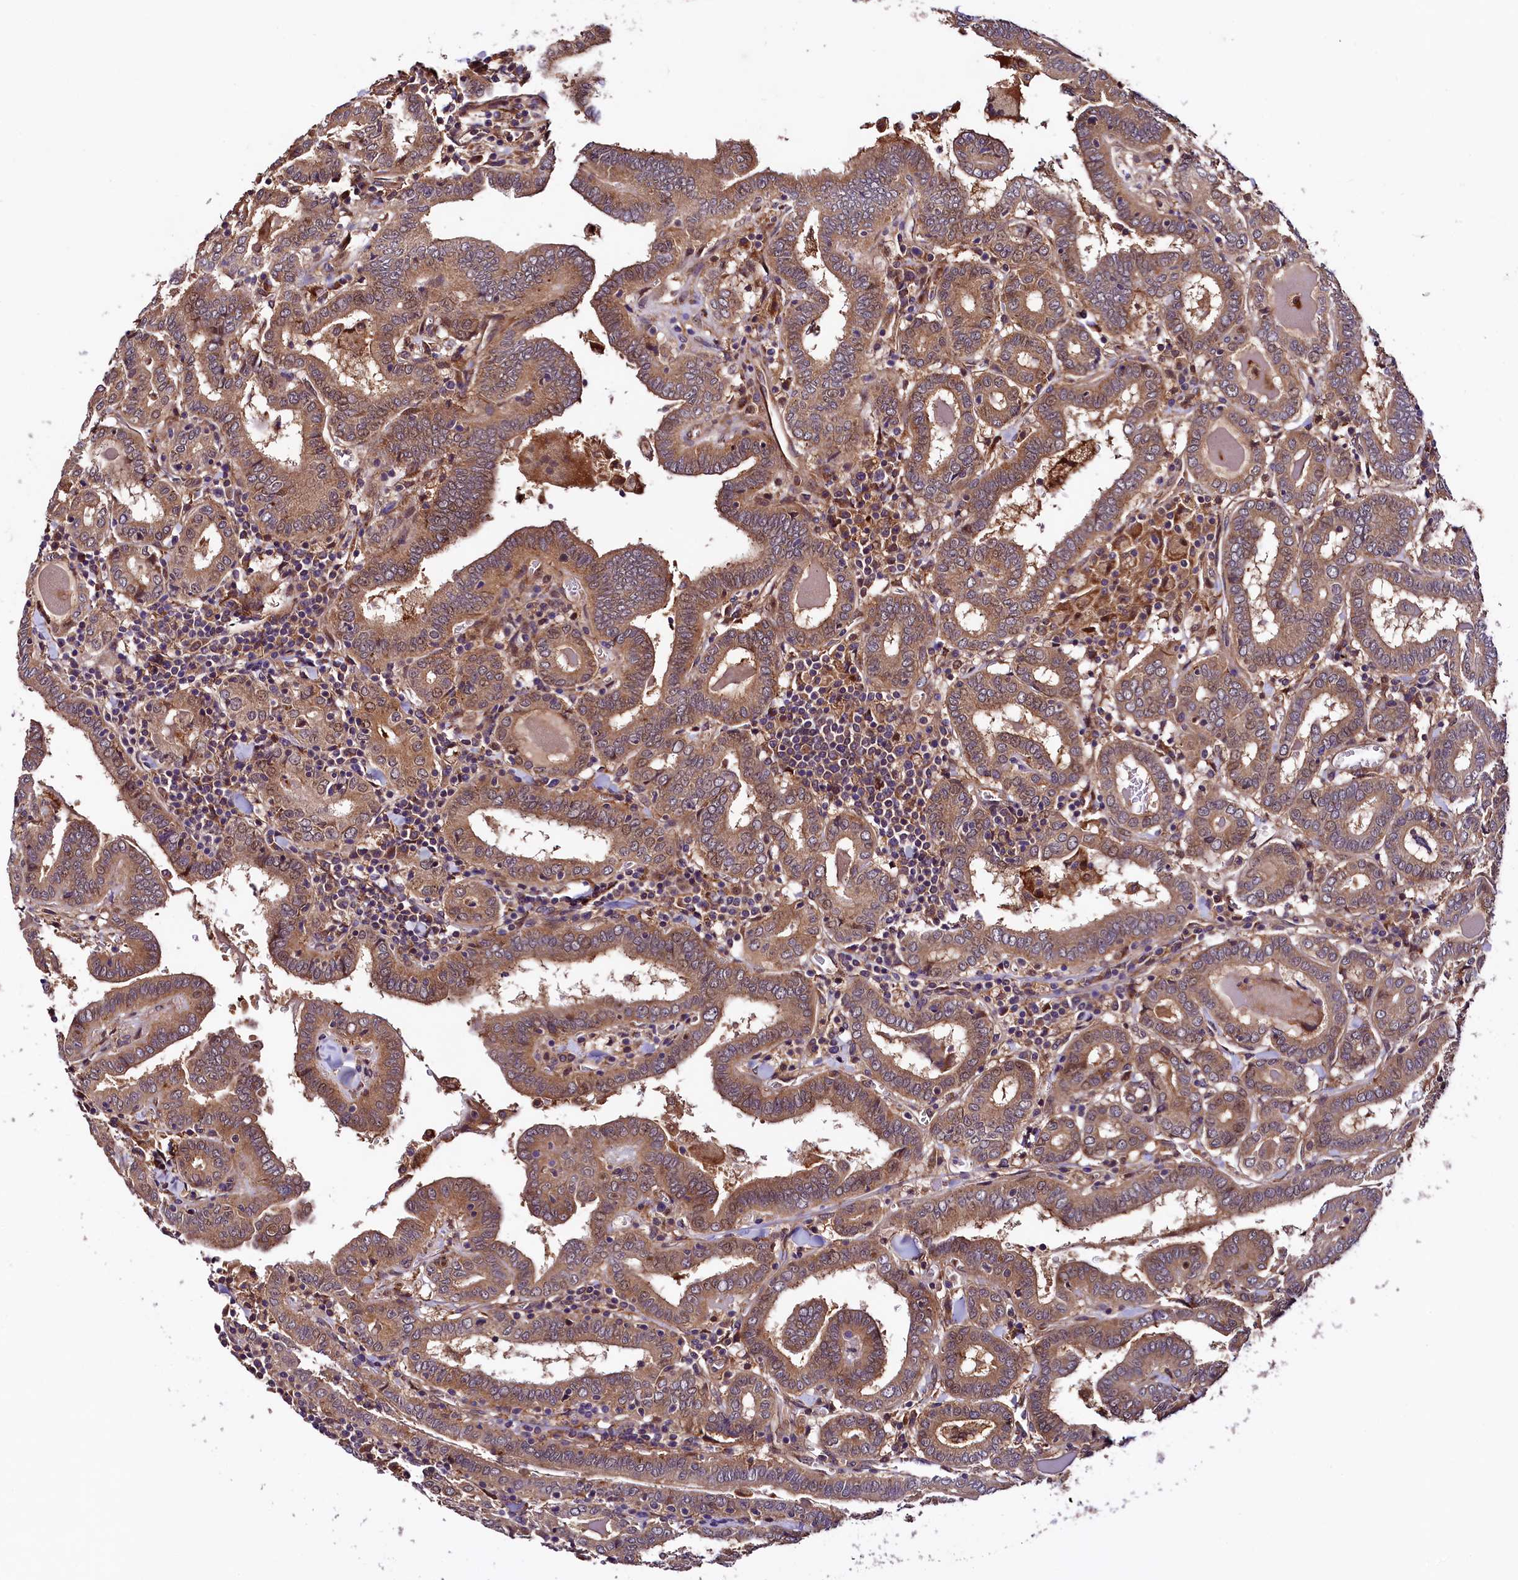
{"staining": {"intensity": "moderate", "quantity": ">75%", "location": "cytoplasmic/membranous"}, "tissue": "thyroid cancer", "cell_type": "Tumor cells", "image_type": "cancer", "snomed": [{"axis": "morphology", "description": "Papillary adenocarcinoma, NOS"}, {"axis": "topography", "description": "Thyroid gland"}], "caption": "Immunohistochemical staining of thyroid cancer exhibits medium levels of moderate cytoplasmic/membranous expression in about >75% of tumor cells.", "gene": "VPS35", "patient": {"sex": "female", "age": 72}}